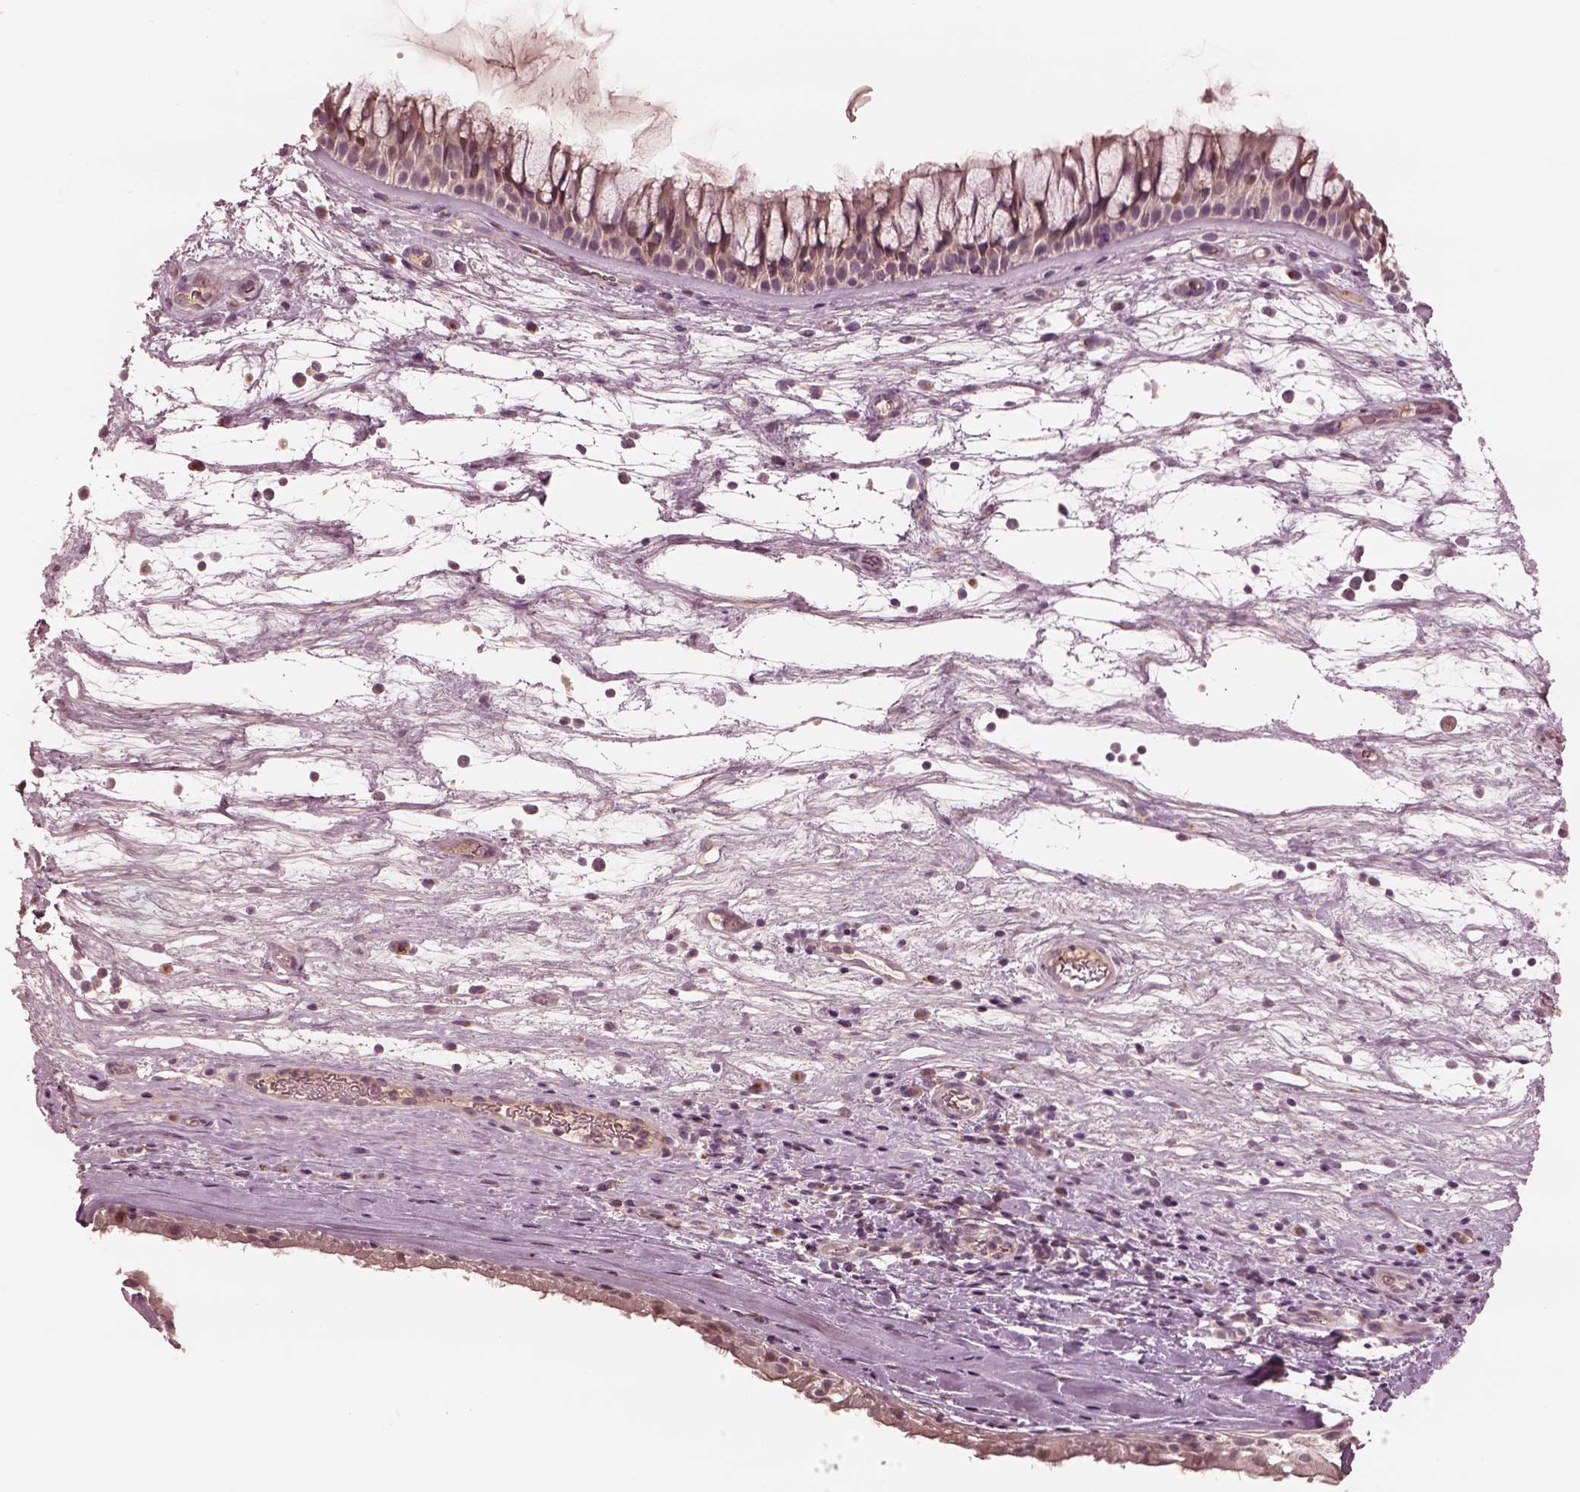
{"staining": {"intensity": "moderate", "quantity": "25%-75%", "location": "cytoplasmic/membranous,nuclear"}, "tissue": "nasopharynx", "cell_type": "Respiratory epithelial cells", "image_type": "normal", "snomed": [{"axis": "morphology", "description": "Normal tissue, NOS"}, {"axis": "topography", "description": "Nasopharynx"}], "caption": "The immunohistochemical stain highlights moderate cytoplasmic/membranous,nuclear positivity in respiratory epithelial cells of normal nasopharynx. Immunohistochemistry stains the protein in brown and the nuclei are stained blue.", "gene": "SDCBP2", "patient": {"sex": "male", "age": 74}}